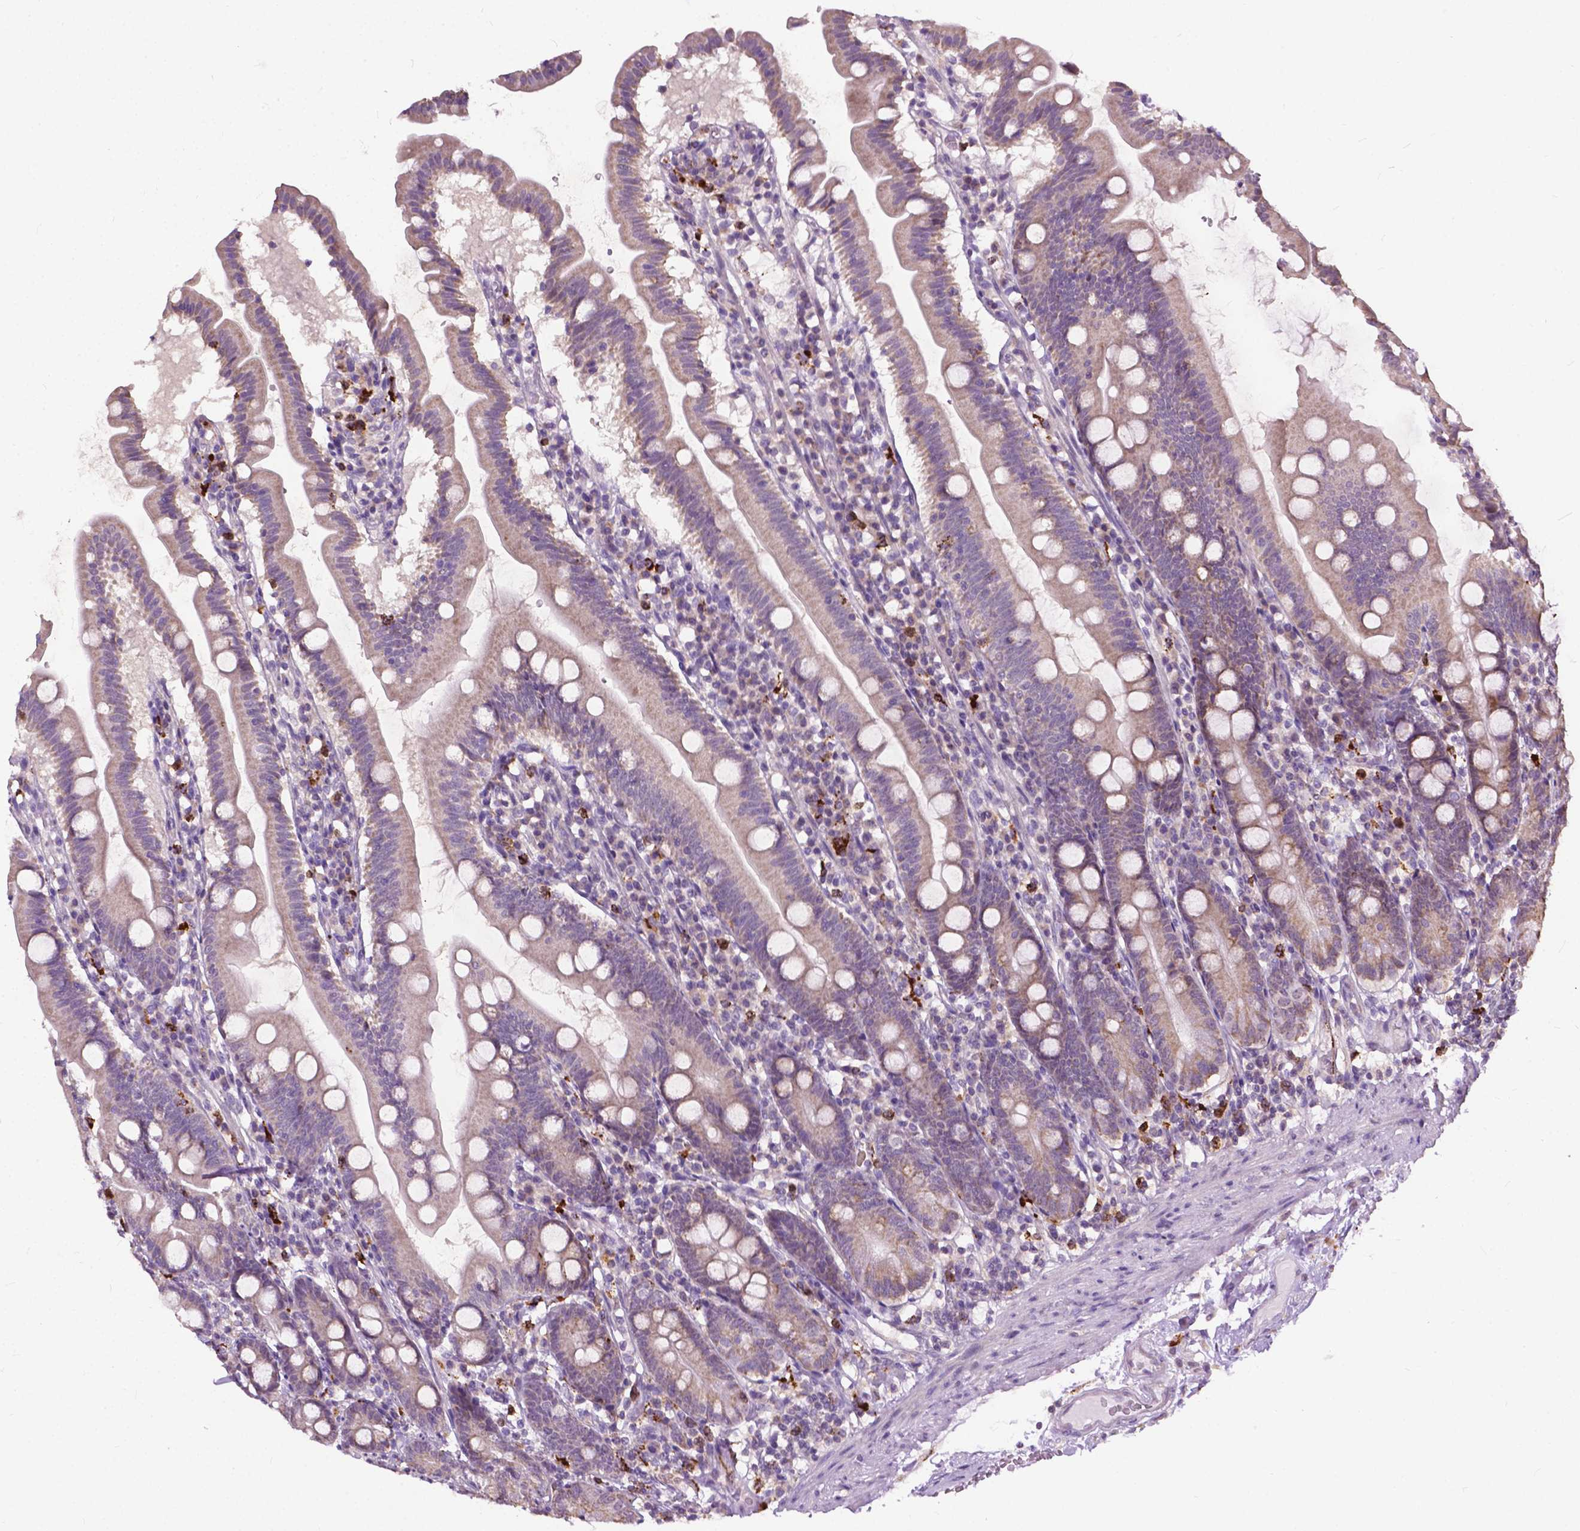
{"staining": {"intensity": "weak", "quantity": "25%-75%", "location": "cytoplasmic/membranous"}, "tissue": "duodenum", "cell_type": "Glandular cells", "image_type": "normal", "snomed": [{"axis": "morphology", "description": "Normal tissue, NOS"}, {"axis": "topography", "description": "Duodenum"}], "caption": "IHC micrograph of normal human duodenum stained for a protein (brown), which demonstrates low levels of weak cytoplasmic/membranous expression in about 25%-75% of glandular cells.", "gene": "TTC9B", "patient": {"sex": "female", "age": 67}}